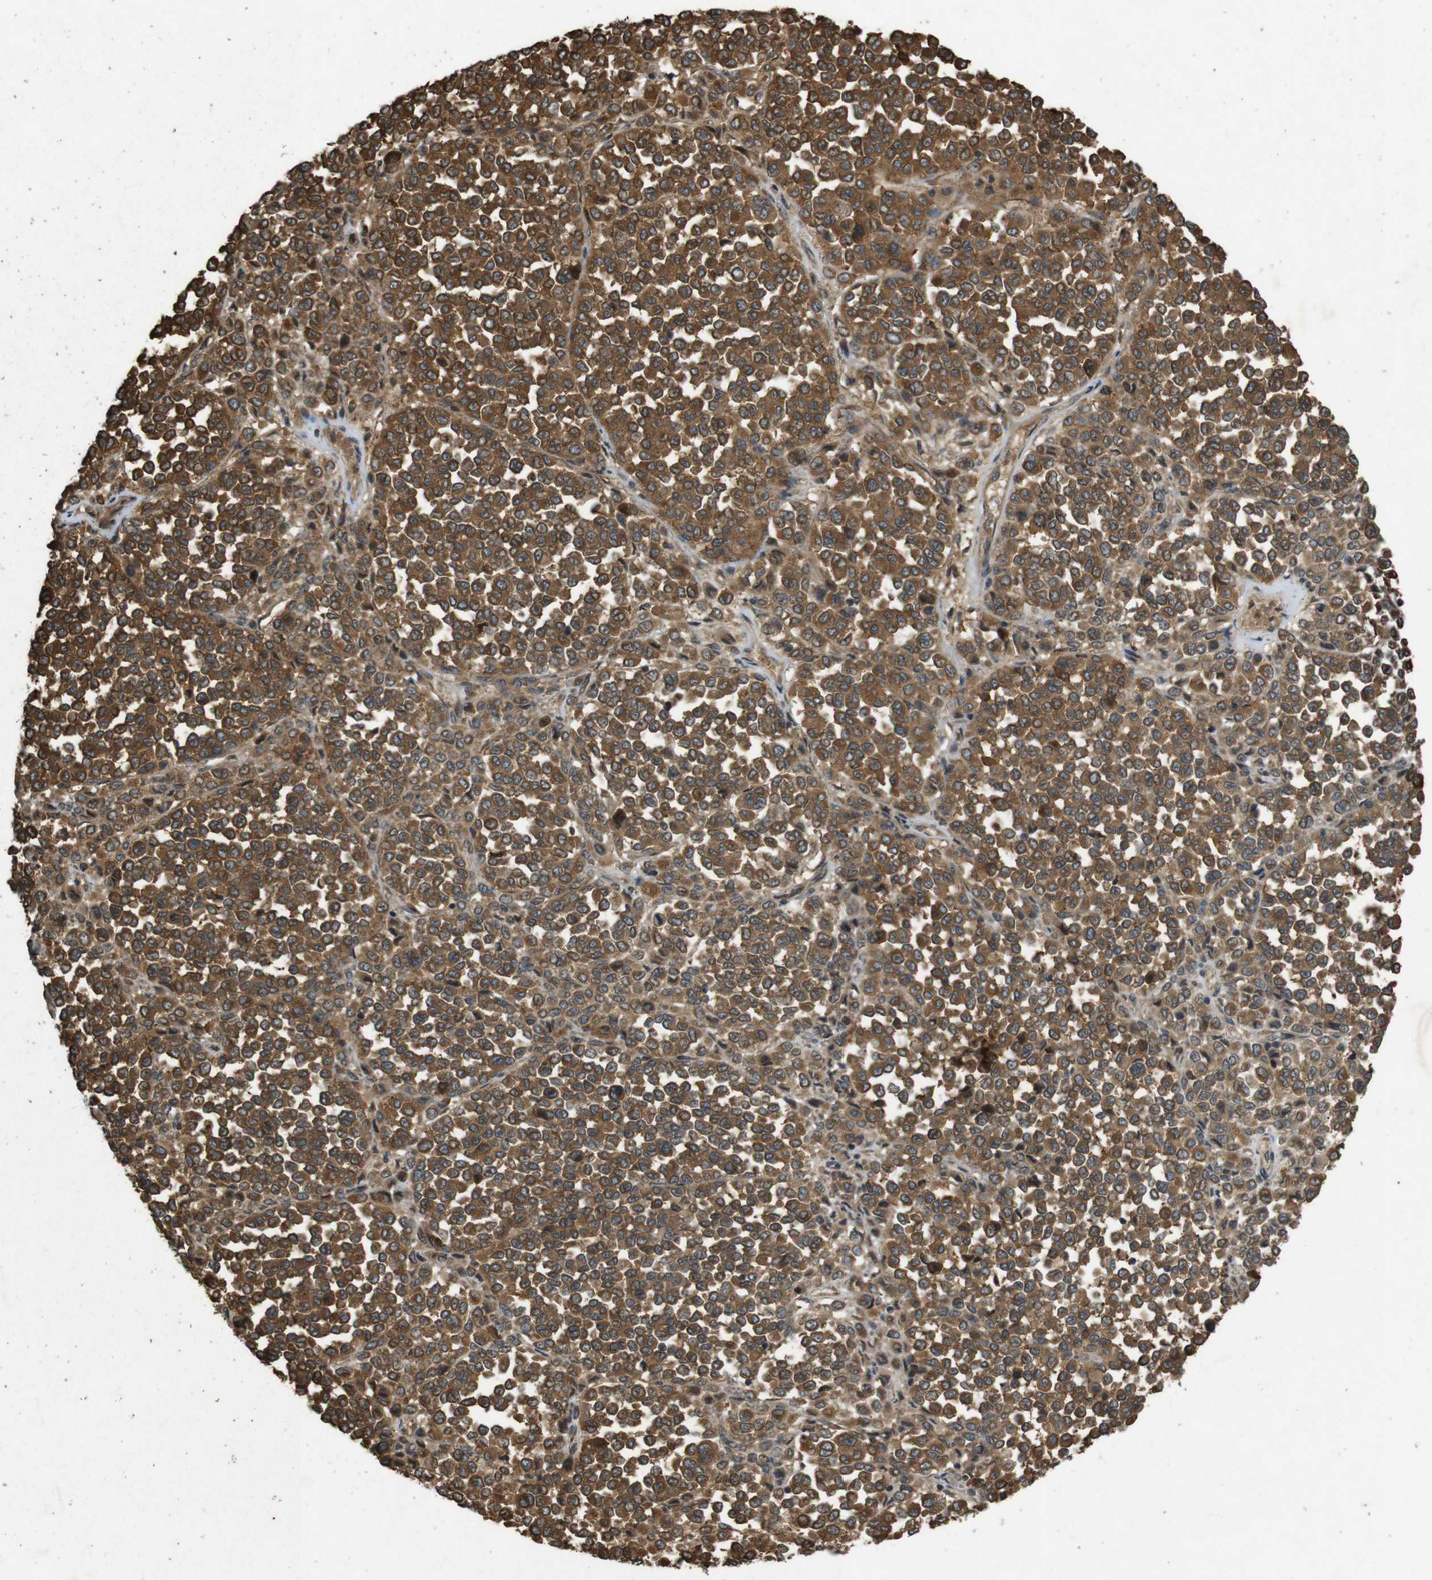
{"staining": {"intensity": "strong", "quantity": ">75%", "location": "cytoplasmic/membranous"}, "tissue": "melanoma", "cell_type": "Tumor cells", "image_type": "cancer", "snomed": [{"axis": "morphology", "description": "Malignant melanoma, Metastatic site"}, {"axis": "topography", "description": "Pancreas"}], "caption": "Brown immunohistochemical staining in malignant melanoma (metastatic site) displays strong cytoplasmic/membranous positivity in about >75% of tumor cells. The staining is performed using DAB brown chromogen to label protein expression. The nuclei are counter-stained blue using hematoxylin.", "gene": "TAP1", "patient": {"sex": "female", "age": 30}}